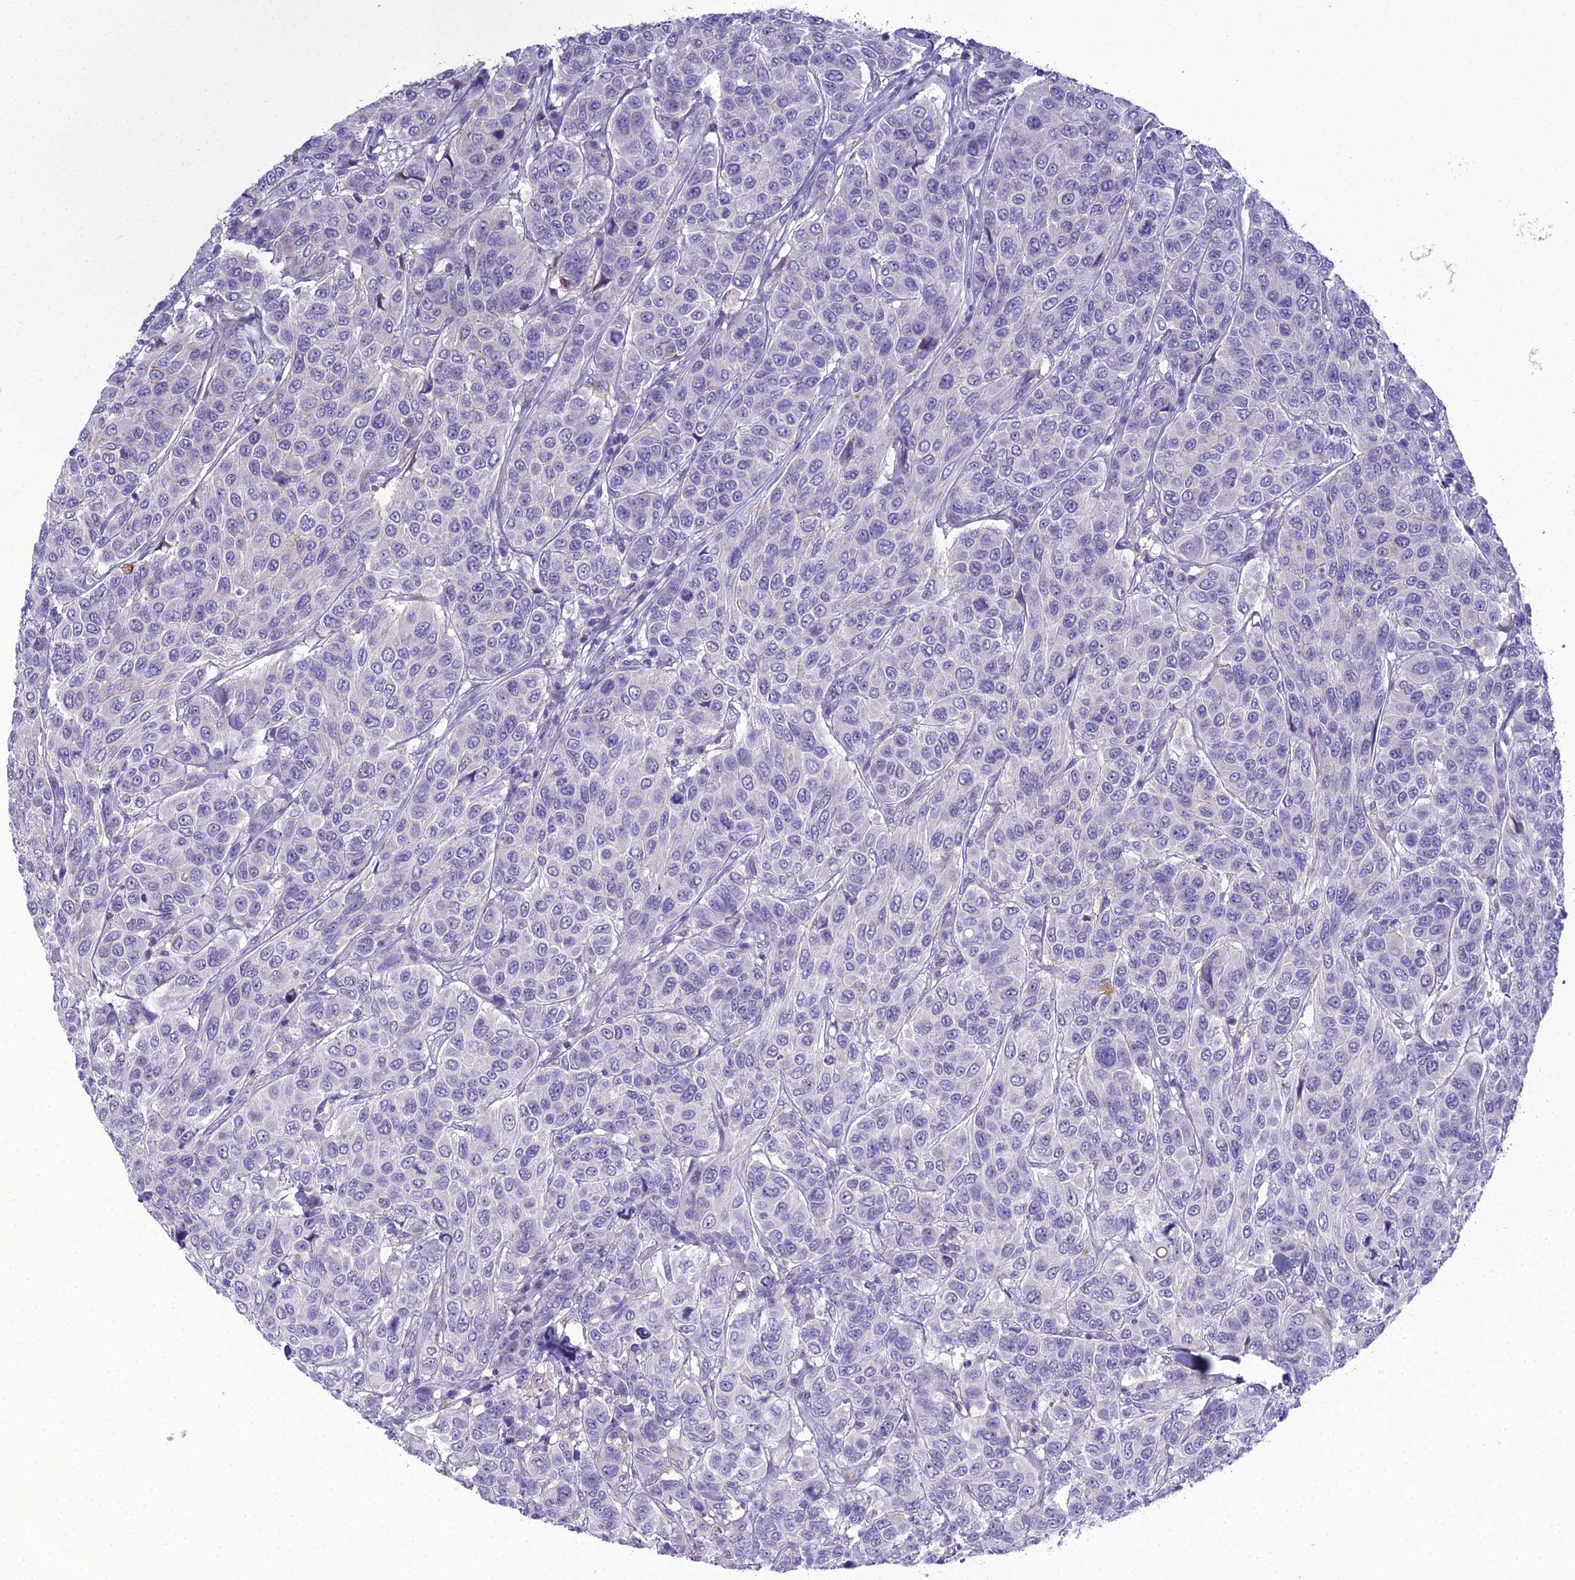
{"staining": {"intensity": "negative", "quantity": "none", "location": "none"}, "tissue": "breast cancer", "cell_type": "Tumor cells", "image_type": "cancer", "snomed": [{"axis": "morphology", "description": "Duct carcinoma"}, {"axis": "topography", "description": "Breast"}], "caption": "The immunohistochemistry (IHC) photomicrograph has no significant staining in tumor cells of breast intraductal carcinoma tissue.", "gene": "ACE", "patient": {"sex": "female", "age": 55}}